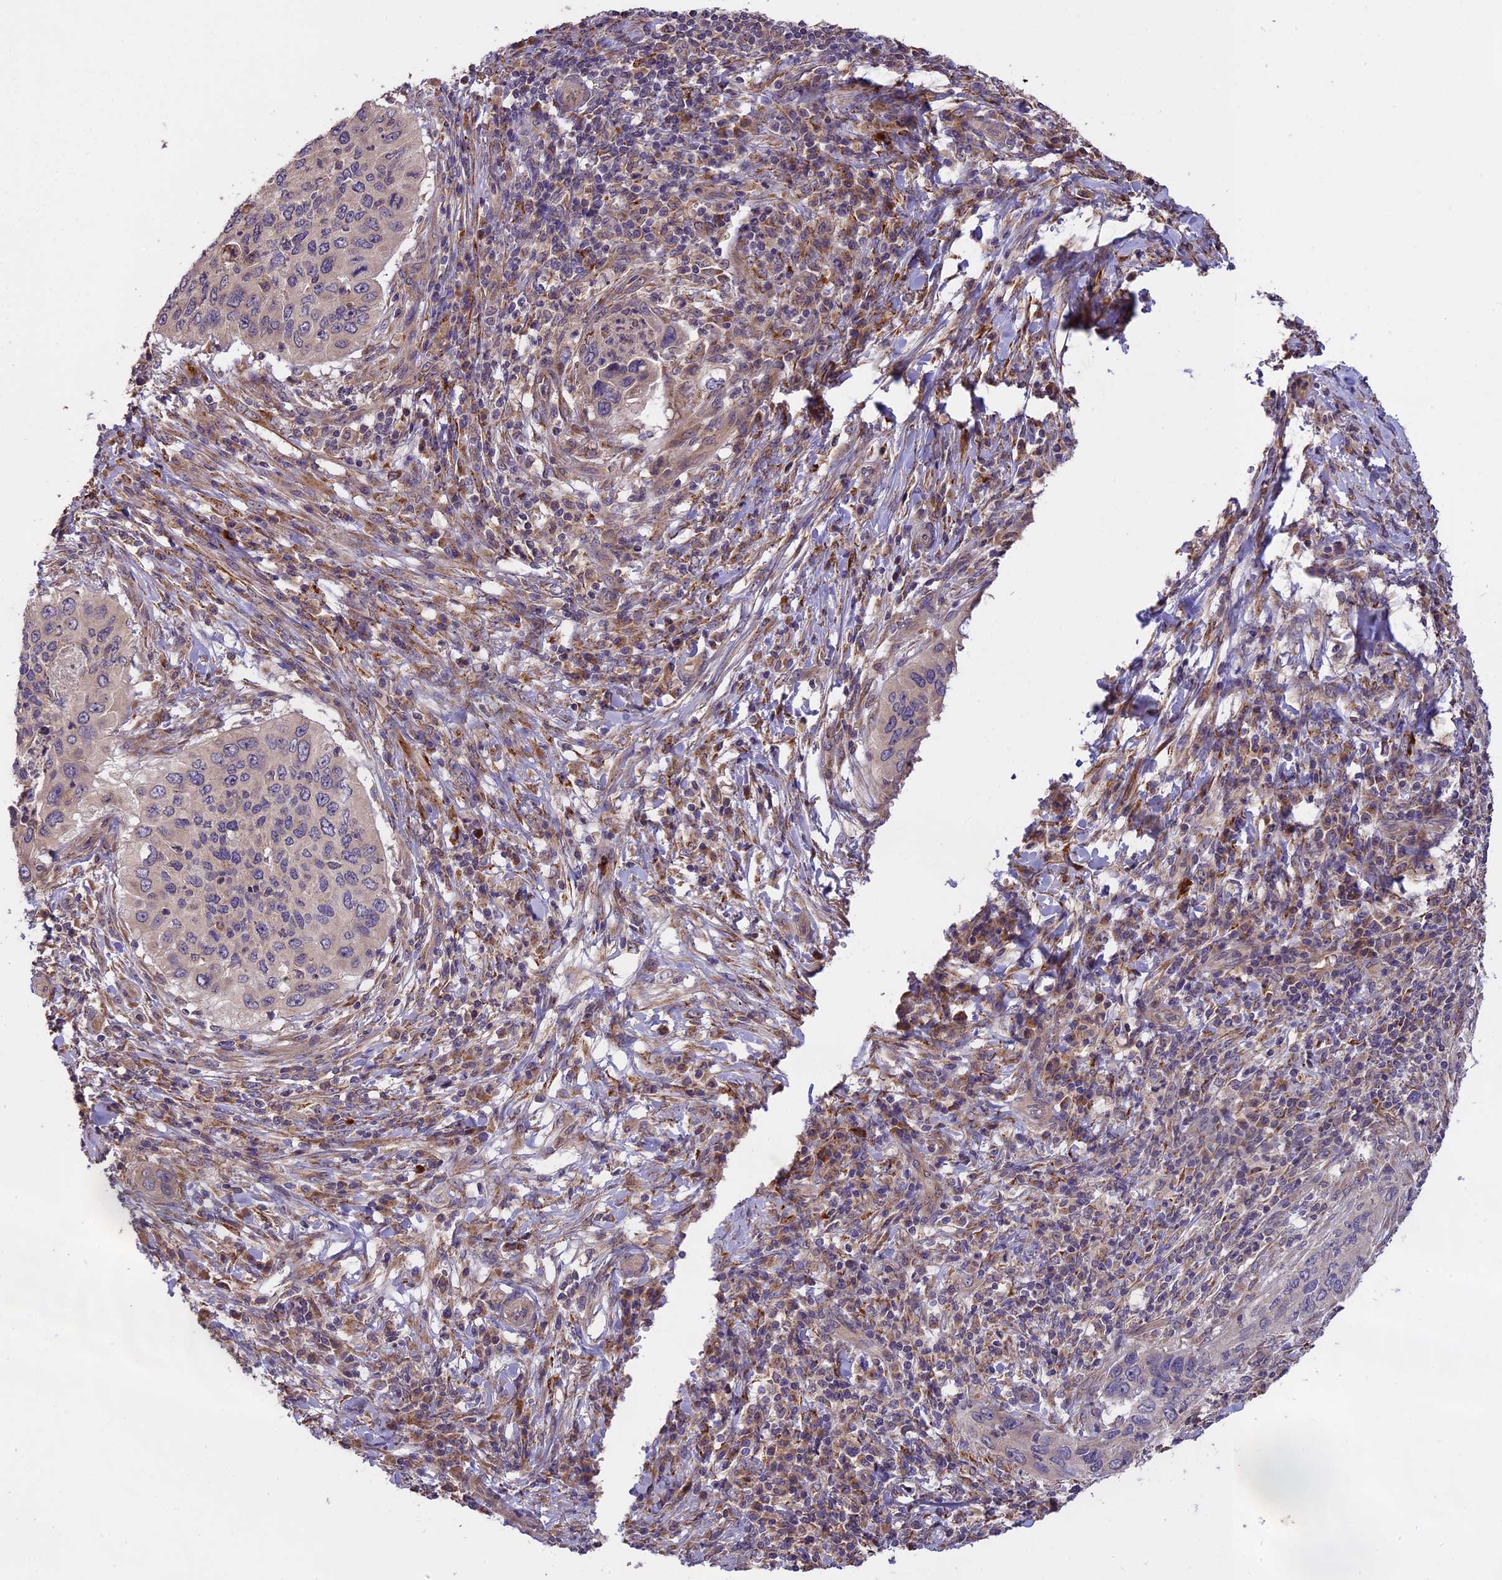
{"staining": {"intensity": "negative", "quantity": "none", "location": "none"}, "tissue": "cervical cancer", "cell_type": "Tumor cells", "image_type": "cancer", "snomed": [{"axis": "morphology", "description": "Squamous cell carcinoma, NOS"}, {"axis": "topography", "description": "Cervix"}], "caption": "This photomicrograph is of squamous cell carcinoma (cervical) stained with immunohistochemistry (IHC) to label a protein in brown with the nuclei are counter-stained blue. There is no positivity in tumor cells.", "gene": "MEMO1", "patient": {"sex": "female", "age": 38}}